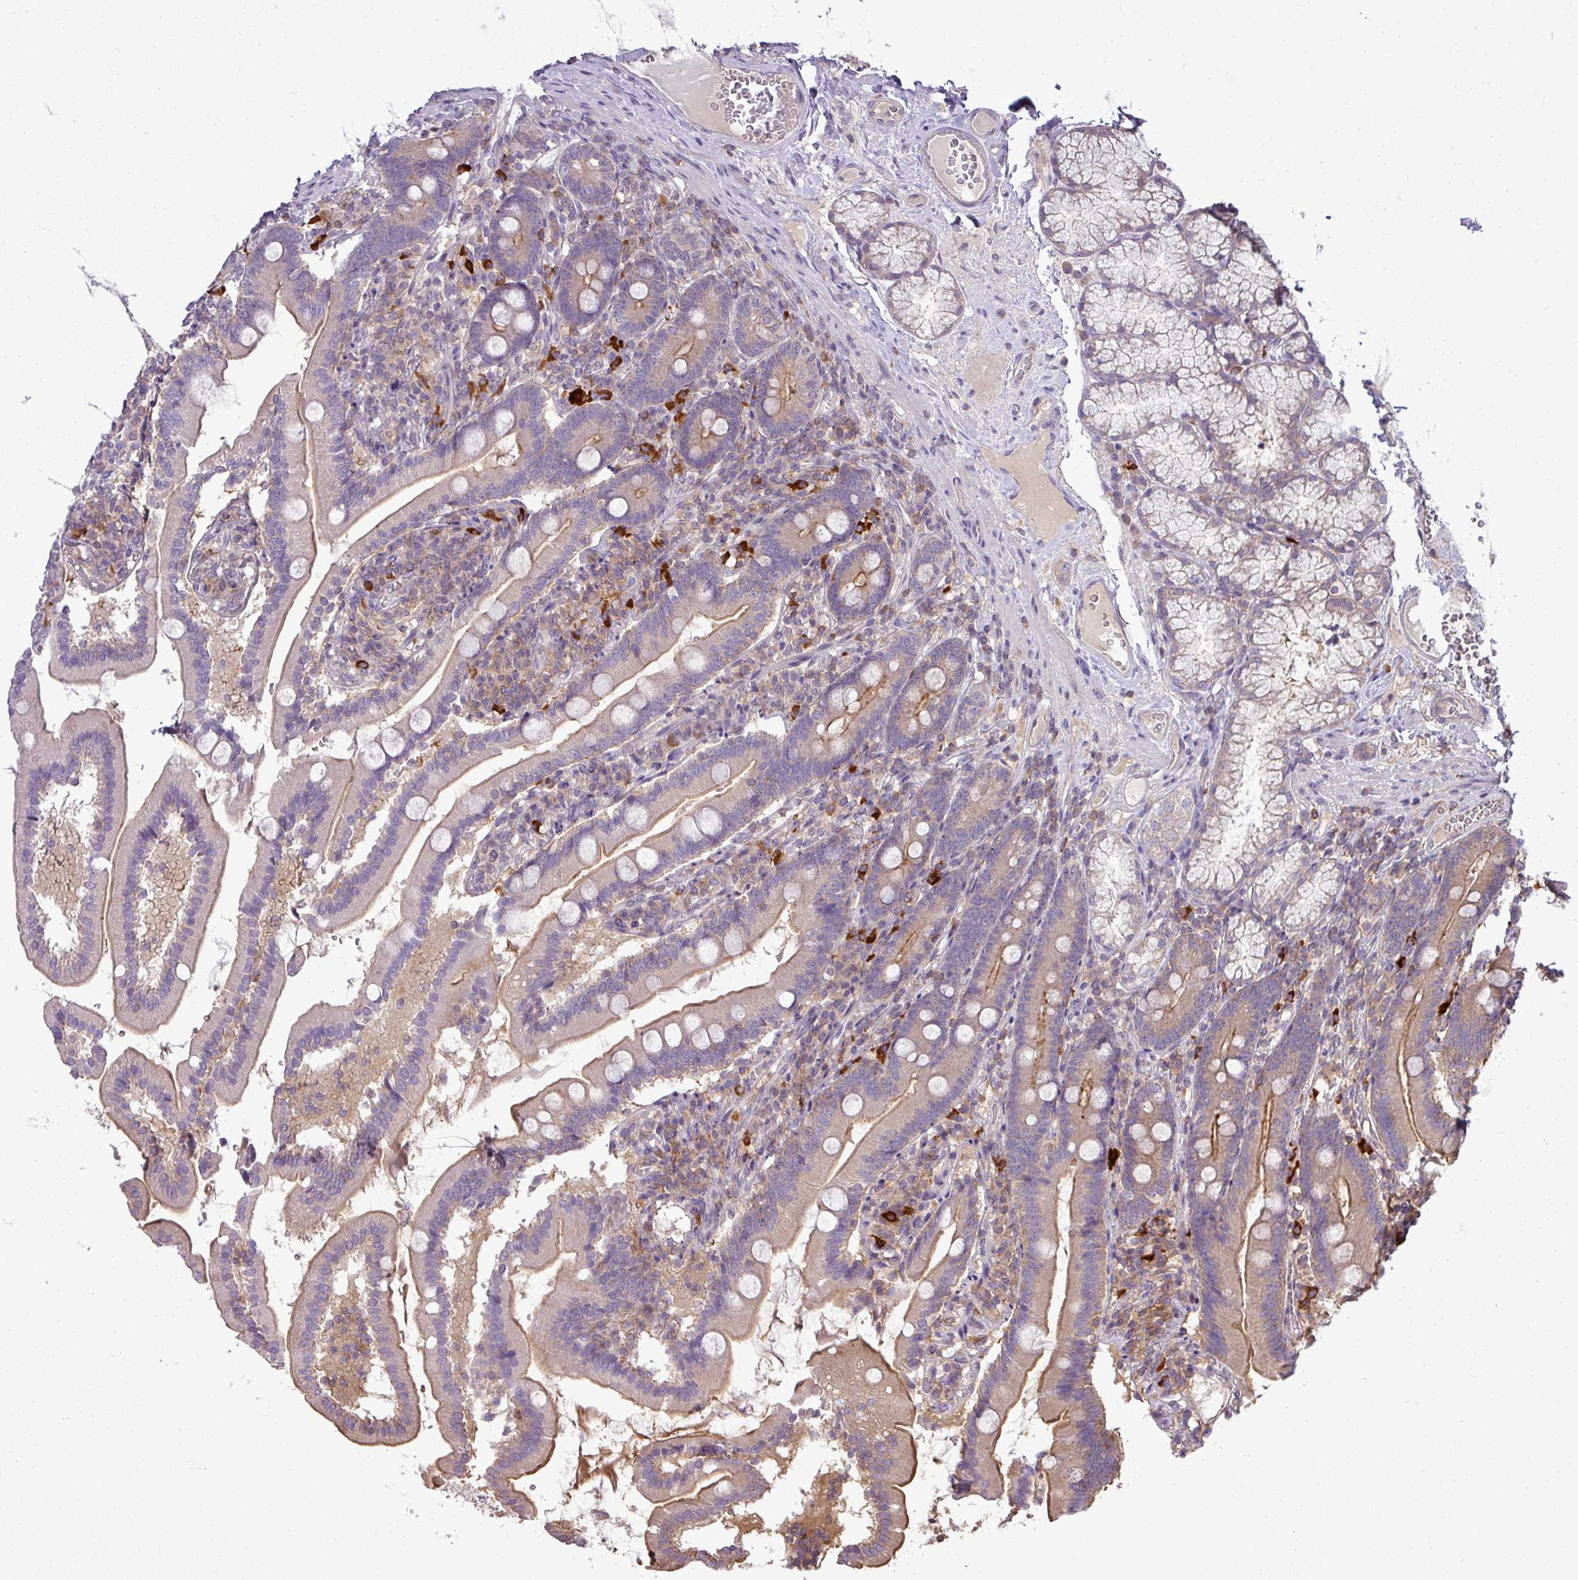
{"staining": {"intensity": "moderate", "quantity": "25%-75%", "location": "cytoplasmic/membranous"}, "tissue": "duodenum", "cell_type": "Glandular cells", "image_type": "normal", "snomed": [{"axis": "morphology", "description": "Normal tissue, NOS"}, {"axis": "topography", "description": "Duodenum"}], "caption": "Brown immunohistochemical staining in unremarkable duodenum shows moderate cytoplasmic/membranous positivity in approximately 25%-75% of glandular cells. The staining is performed using DAB brown chromogen to label protein expression. The nuclei are counter-stained blue using hematoxylin.", "gene": "STAT5A", "patient": {"sex": "female", "age": 67}}